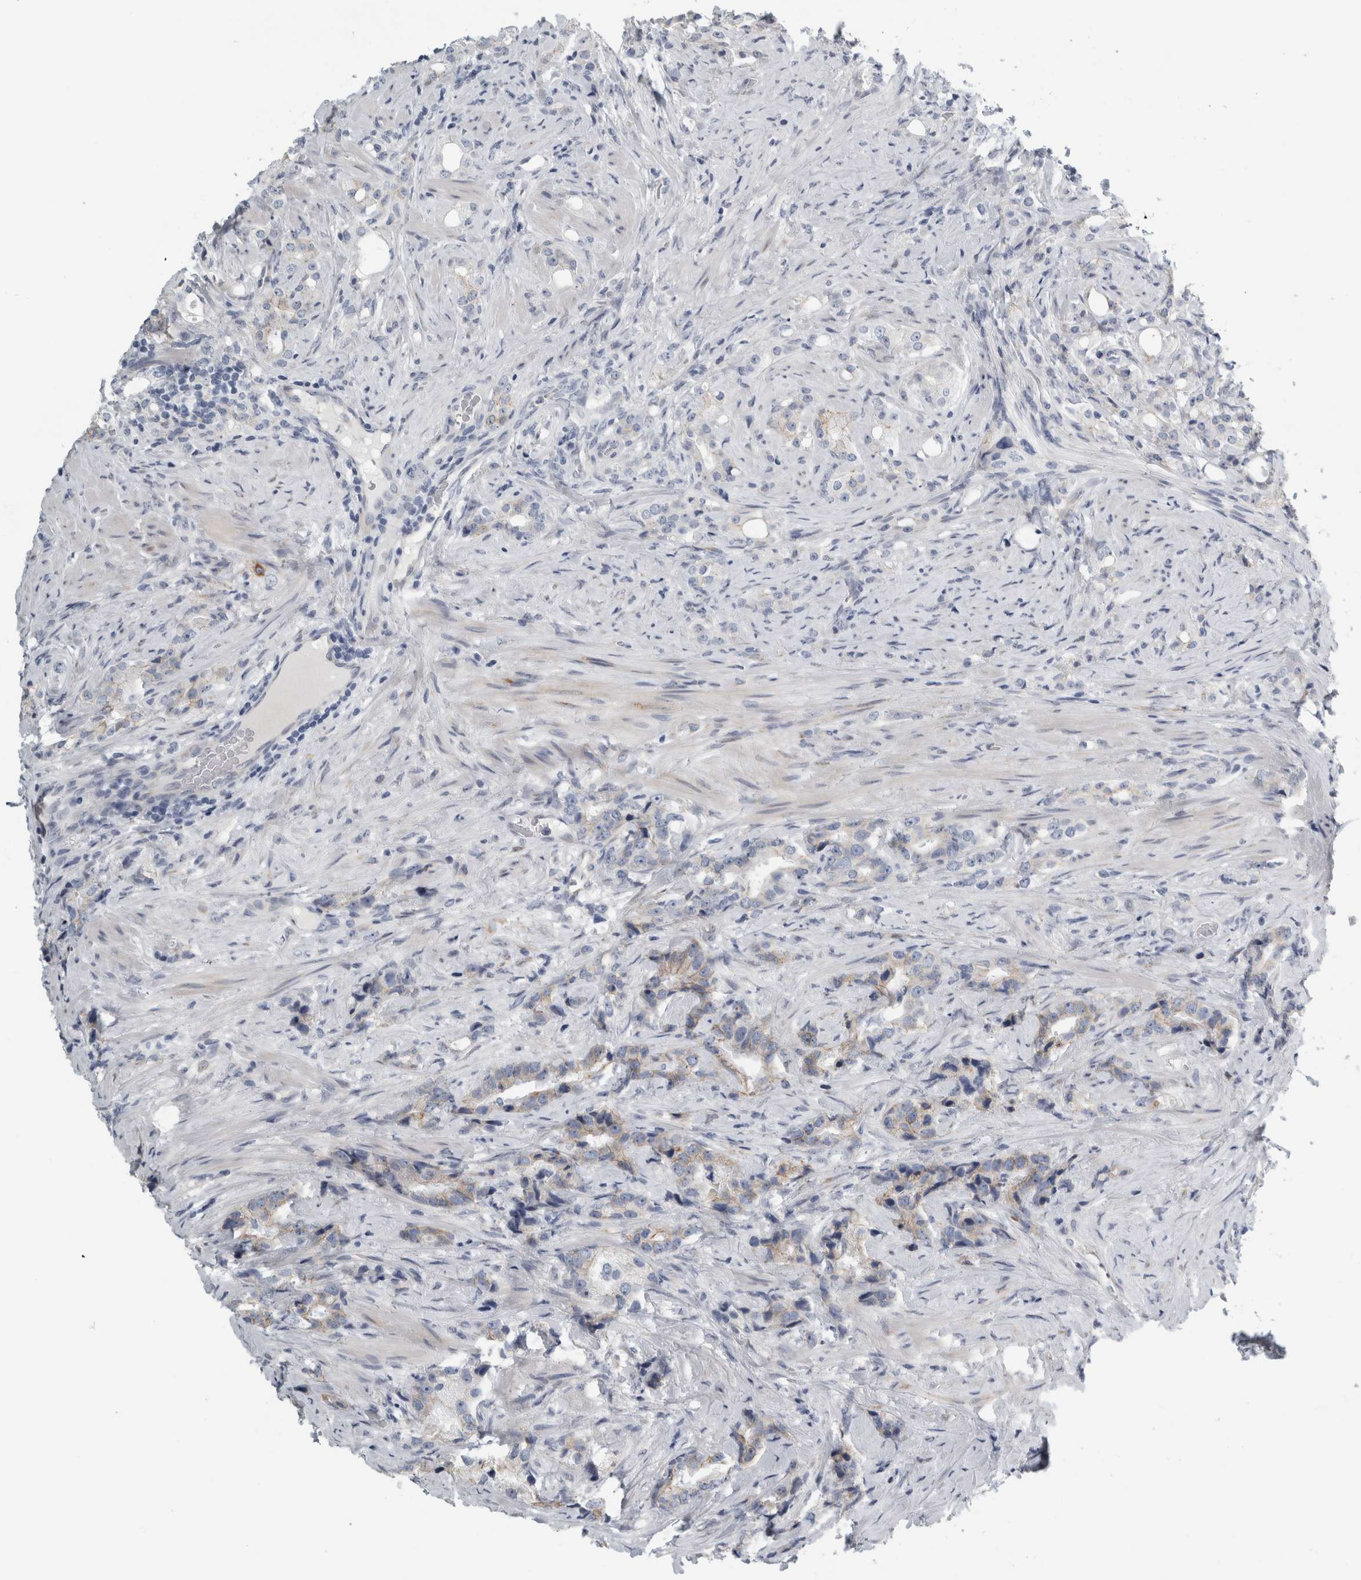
{"staining": {"intensity": "weak", "quantity": "<25%", "location": "cytoplasmic/membranous"}, "tissue": "prostate cancer", "cell_type": "Tumor cells", "image_type": "cancer", "snomed": [{"axis": "morphology", "description": "Adenocarcinoma, High grade"}, {"axis": "topography", "description": "Prostate"}], "caption": "Tumor cells are negative for protein expression in human prostate cancer. (IHC, brightfield microscopy, high magnification).", "gene": "B3GNT3", "patient": {"sex": "male", "age": 63}}